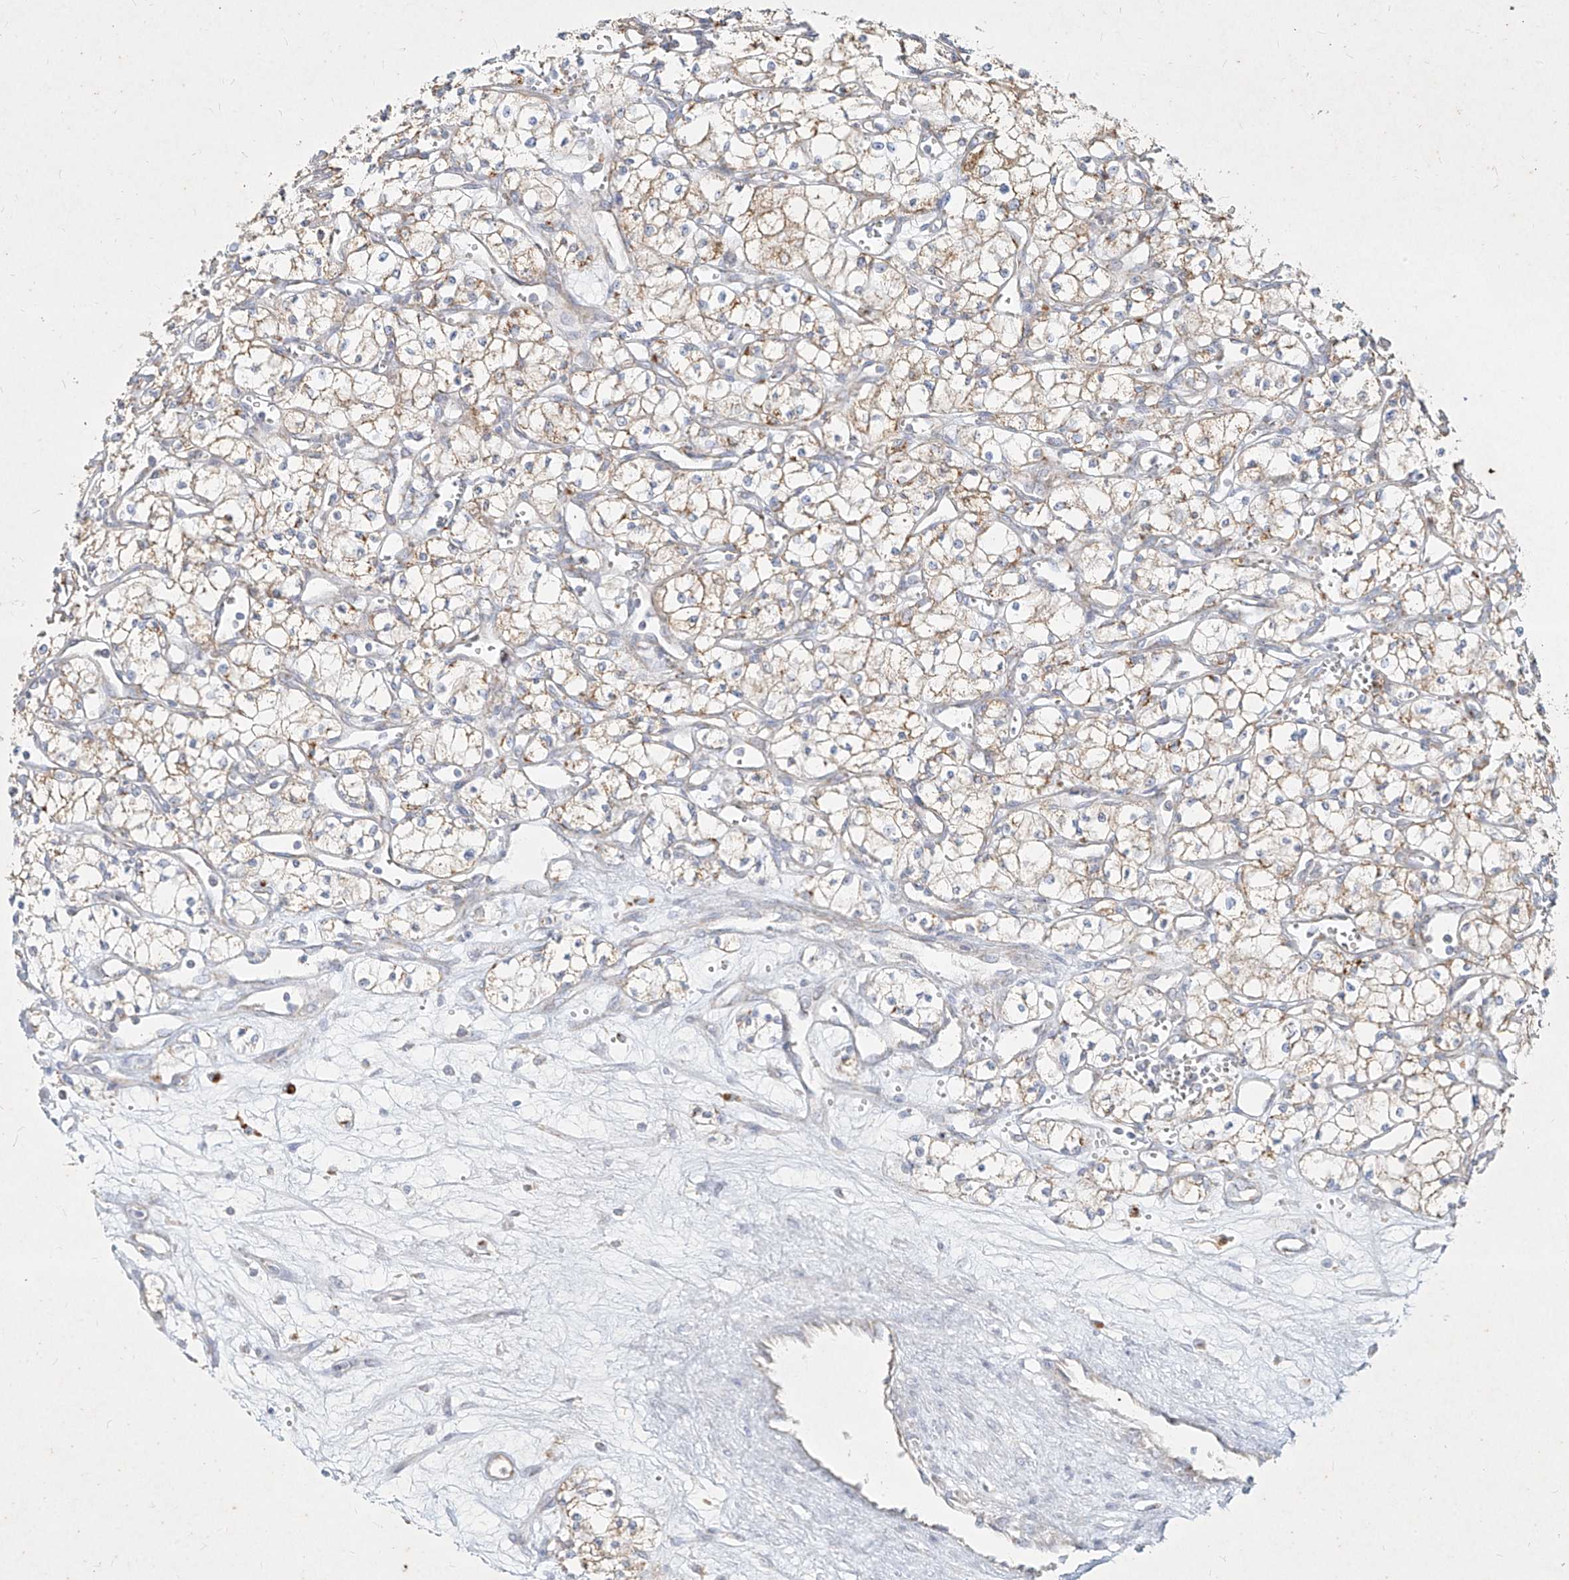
{"staining": {"intensity": "moderate", "quantity": "25%-75%", "location": "cytoplasmic/membranous"}, "tissue": "renal cancer", "cell_type": "Tumor cells", "image_type": "cancer", "snomed": [{"axis": "morphology", "description": "Adenocarcinoma, NOS"}, {"axis": "topography", "description": "Kidney"}], "caption": "Brown immunohistochemical staining in human renal cancer exhibits moderate cytoplasmic/membranous positivity in approximately 25%-75% of tumor cells.", "gene": "MTX2", "patient": {"sex": "male", "age": 59}}